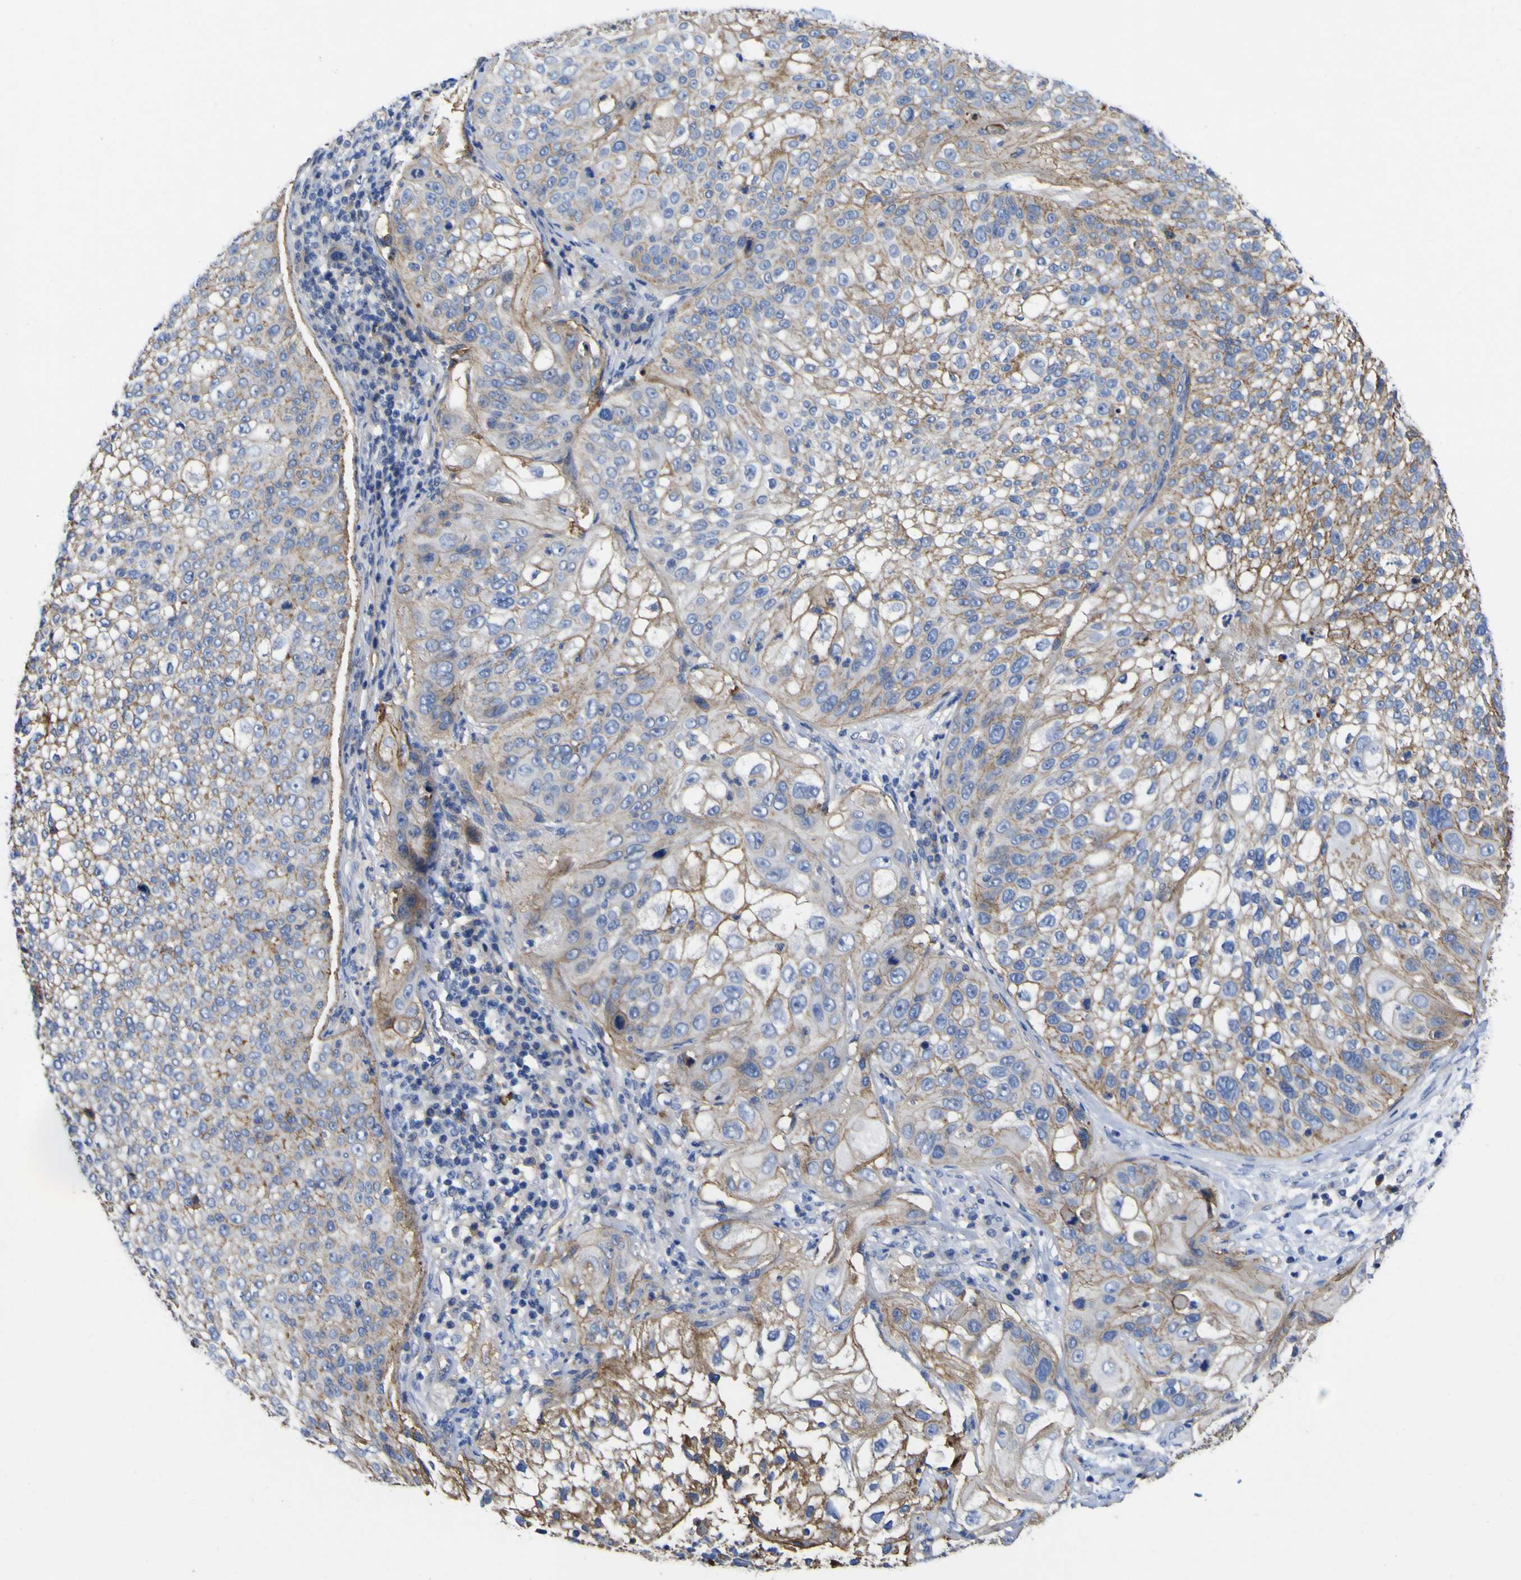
{"staining": {"intensity": "moderate", "quantity": "25%-75%", "location": "cytoplasmic/membranous"}, "tissue": "lung cancer", "cell_type": "Tumor cells", "image_type": "cancer", "snomed": [{"axis": "morphology", "description": "Inflammation, NOS"}, {"axis": "morphology", "description": "Squamous cell carcinoma, NOS"}, {"axis": "topography", "description": "Lymph node"}, {"axis": "topography", "description": "Soft tissue"}, {"axis": "topography", "description": "Lung"}], "caption": "This is a photomicrograph of IHC staining of squamous cell carcinoma (lung), which shows moderate positivity in the cytoplasmic/membranous of tumor cells.", "gene": "CD151", "patient": {"sex": "male", "age": 66}}